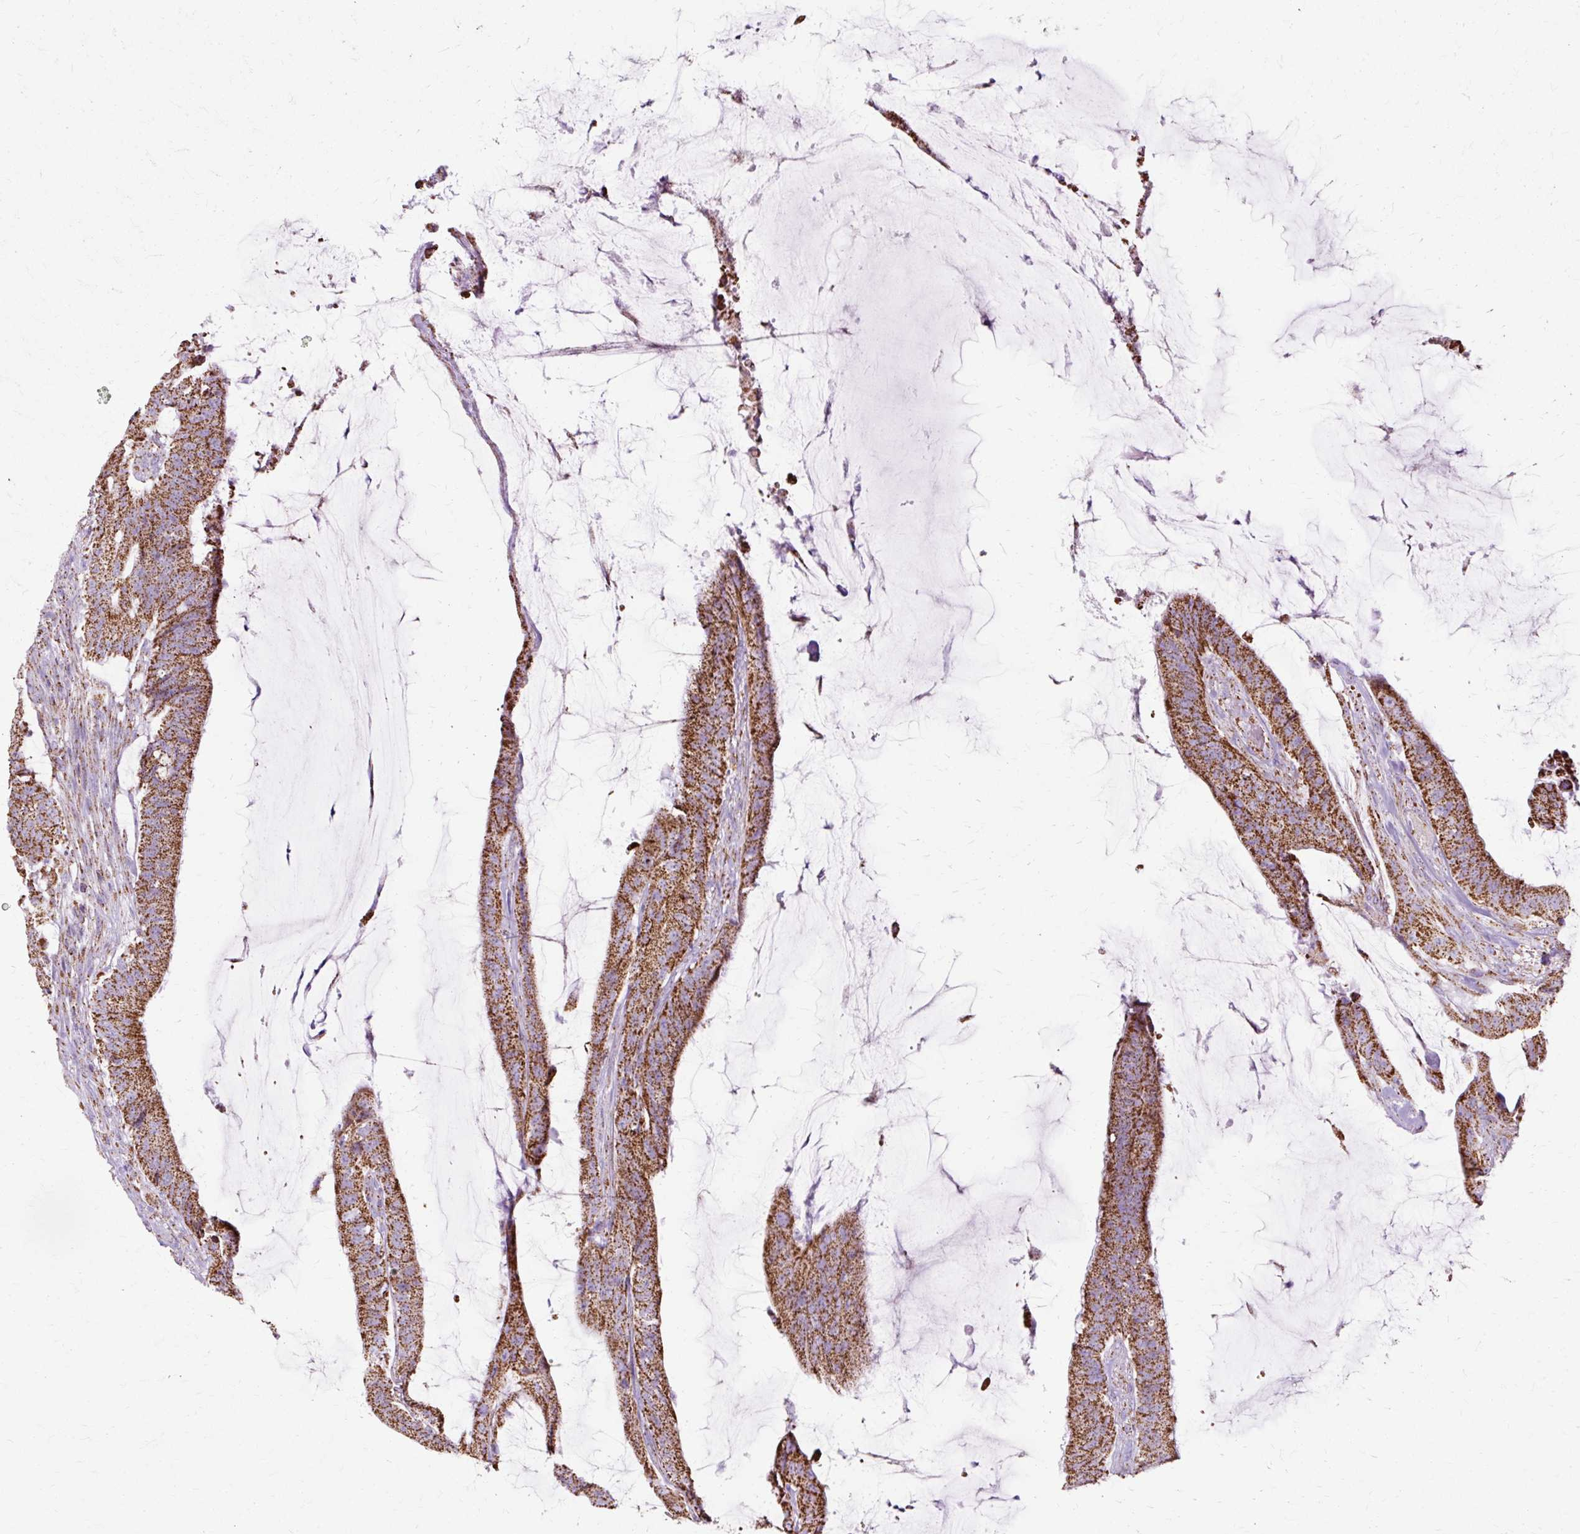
{"staining": {"intensity": "strong", "quantity": ">75%", "location": "cytoplasmic/membranous"}, "tissue": "colorectal cancer", "cell_type": "Tumor cells", "image_type": "cancer", "snomed": [{"axis": "morphology", "description": "Adenocarcinoma, NOS"}, {"axis": "topography", "description": "Colon"}], "caption": "A histopathology image of adenocarcinoma (colorectal) stained for a protein exhibits strong cytoplasmic/membranous brown staining in tumor cells.", "gene": "DLAT", "patient": {"sex": "female", "age": 43}}